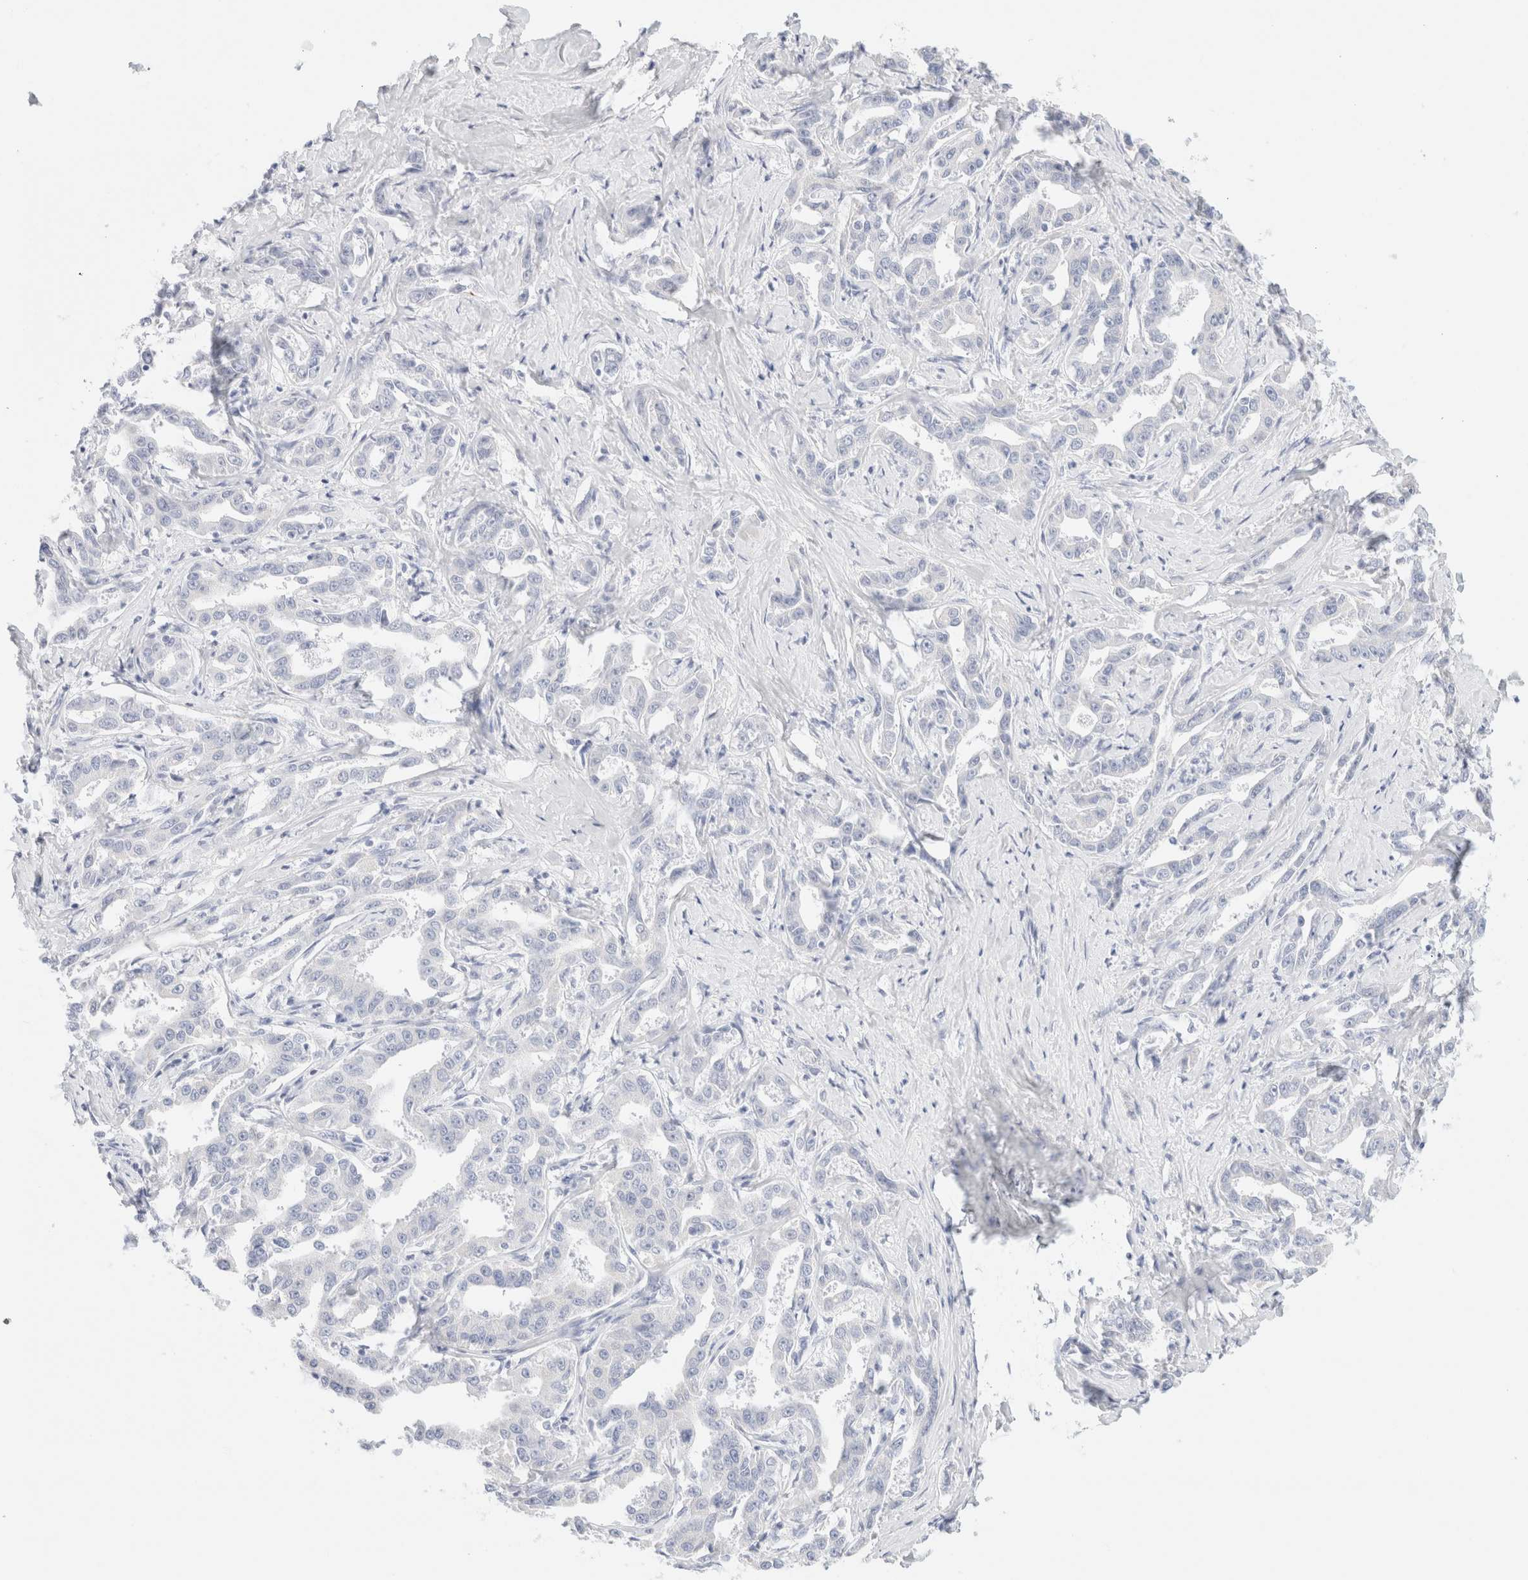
{"staining": {"intensity": "negative", "quantity": "none", "location": "none"}, "tissue": "liver cancer", "cell_type": "Tumor cells", "image_type": "cancer", "snomed": [{"axis": "morphology", "description": "Cholangiocarcinoma"}, {"axis": "topography", "description": "Liver"}], "caption": "An IHC micrograph of liver cancer (cholangiocarcinoma) is shown. There is no staining in tumor cells of liver cancer (cholangiocarcinoma).", "gene": "DPYS", "patient": {"sex": "male", "age": 59}}